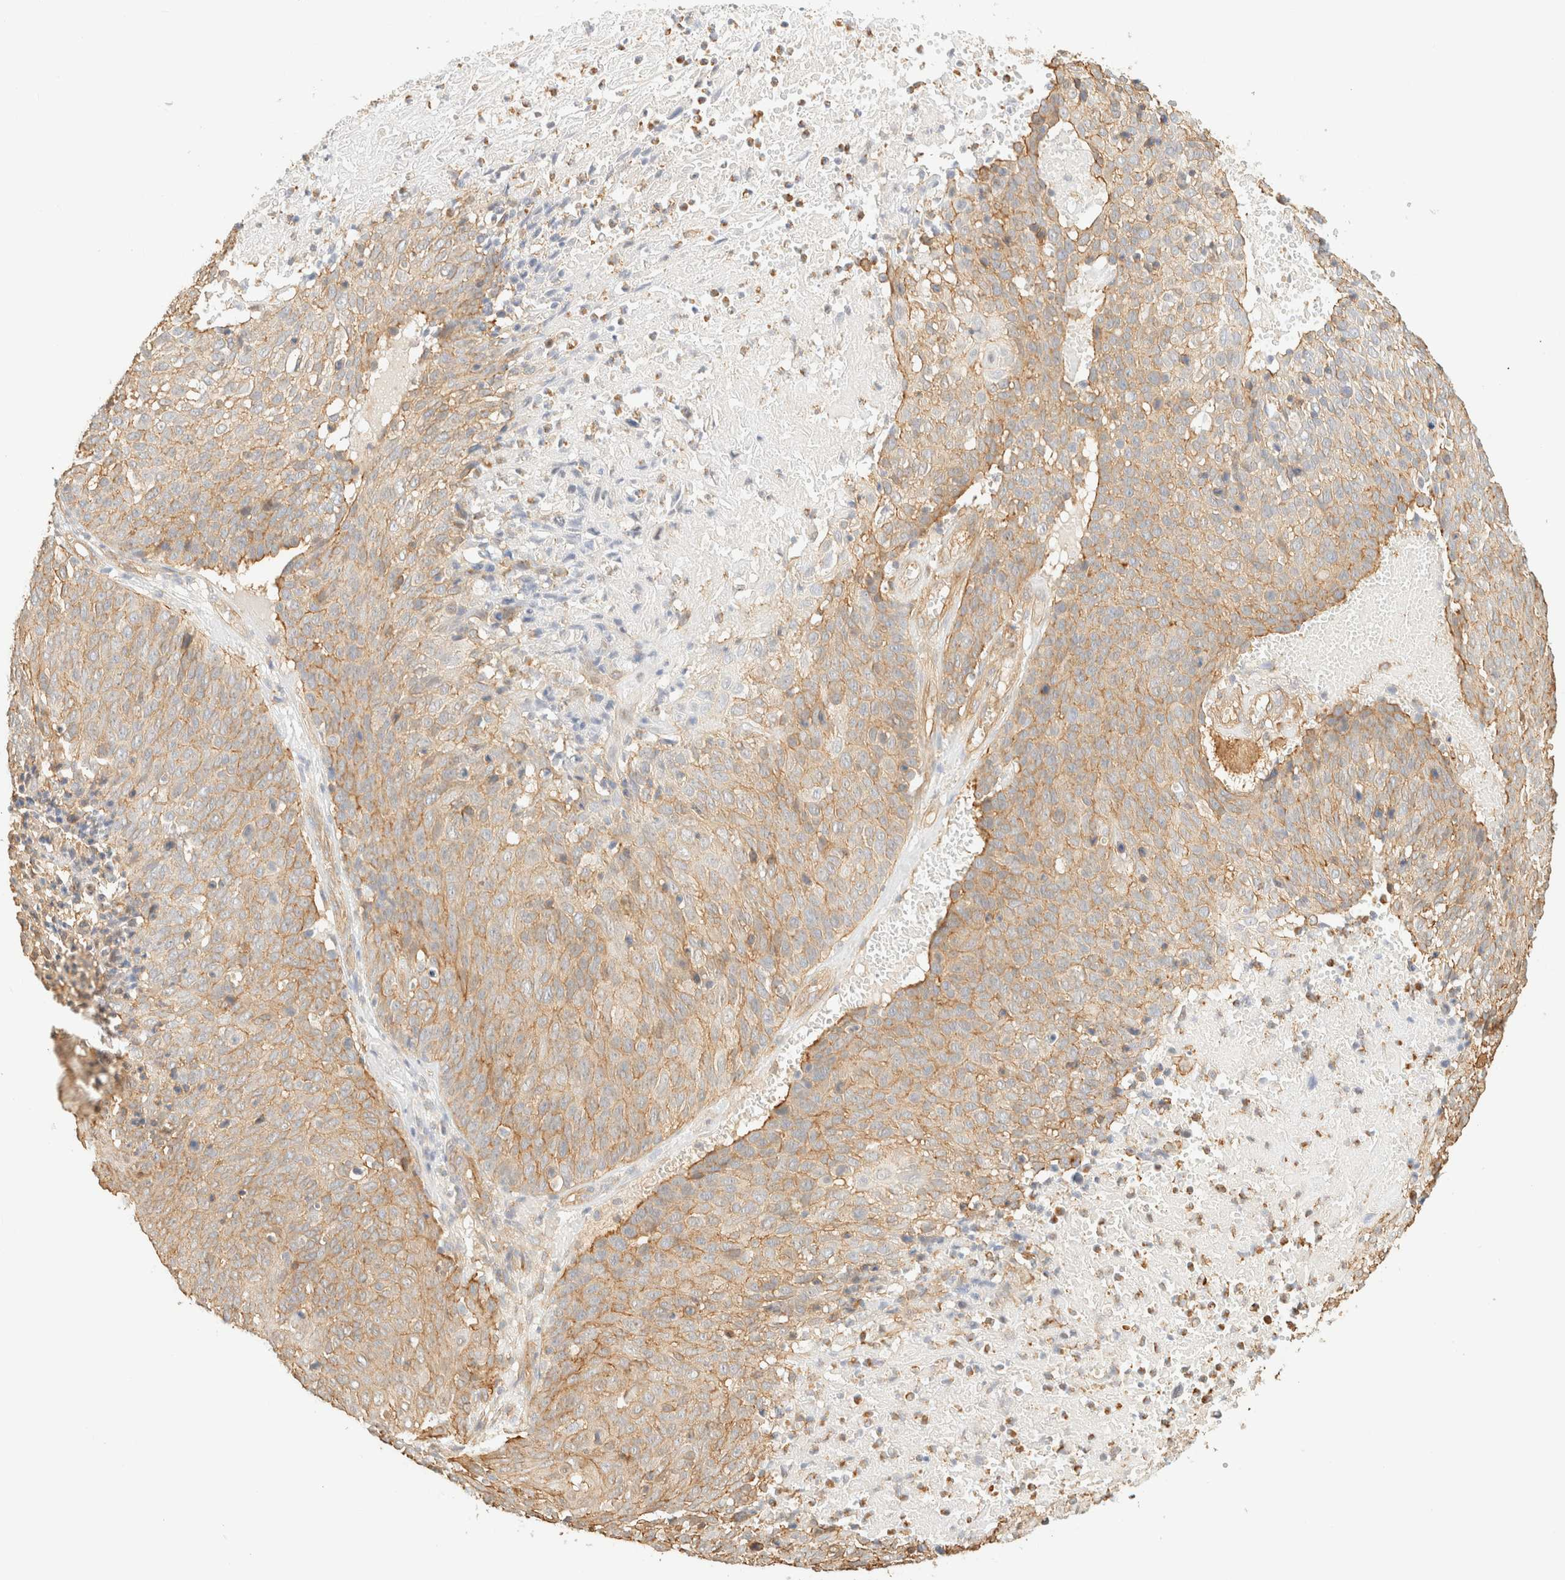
{"staining": {"intensity": "moderate", "quantity": ">75%", "location": "cytoplasmic/membranous"}, "tissue": "cervical cancer", "cell_type": "Tumor cells", "image_type": "cancer", "snomed": [{"axis": "morphology", "description": "Squamous cell carcinoma, NOS"}, {"axis": "topography", "description": "Cervix"}], "caption": "This image exhibits cervical cancer stained with immunohistochemistry to label a protein in brown. The cytoplasmic/membranous of tumor cells show moderate positivity for the protein. Nuclei are counter-stained blue.", "gene": "OTOP2", "patient": {"sex": "female", "age": 74}}